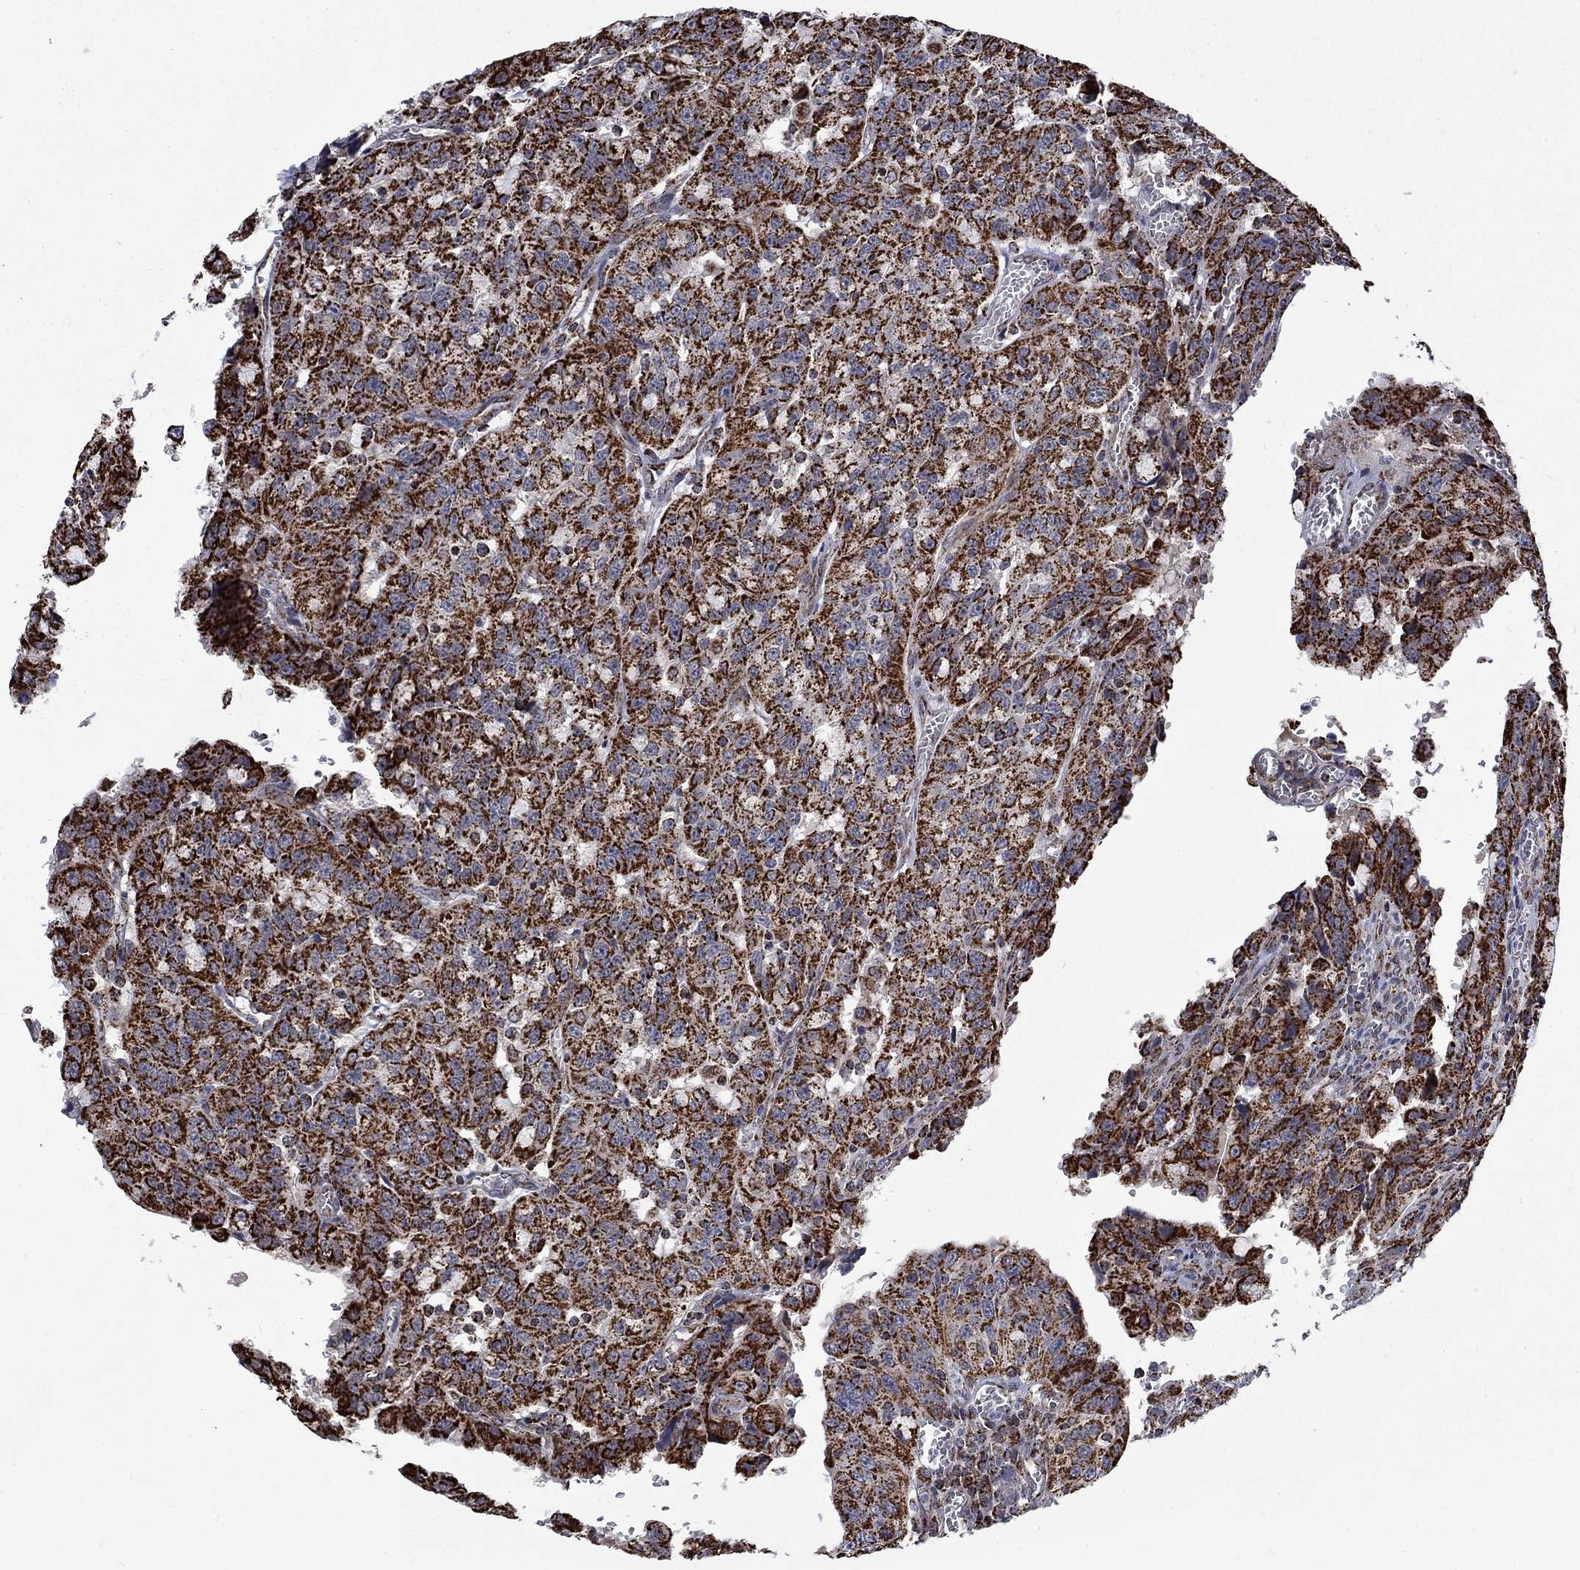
{"staining": {"intensity": "strong", "quantity": ">75%", "location": "cytoplasmic/membranous"}, "tissue": "urothelial cancer", "cell_type": "Tumor cells", "image_type": "cancer", "snomed": [{"axis": "morphology", "description": "Urothelial carcinoma, NOS"}, {"axis": "morphology", "description": "Urothelial carcinoma, High grade"}, {"axis": "topography", "description": "Urinary bladder"}], "caption": "A brown stain shows strong cytoplasmic/membranous expression of a protein in urothelial cancer tumor cells.", "gene": "MOAP1", "patient": {"sex": "female", "age": 73}}